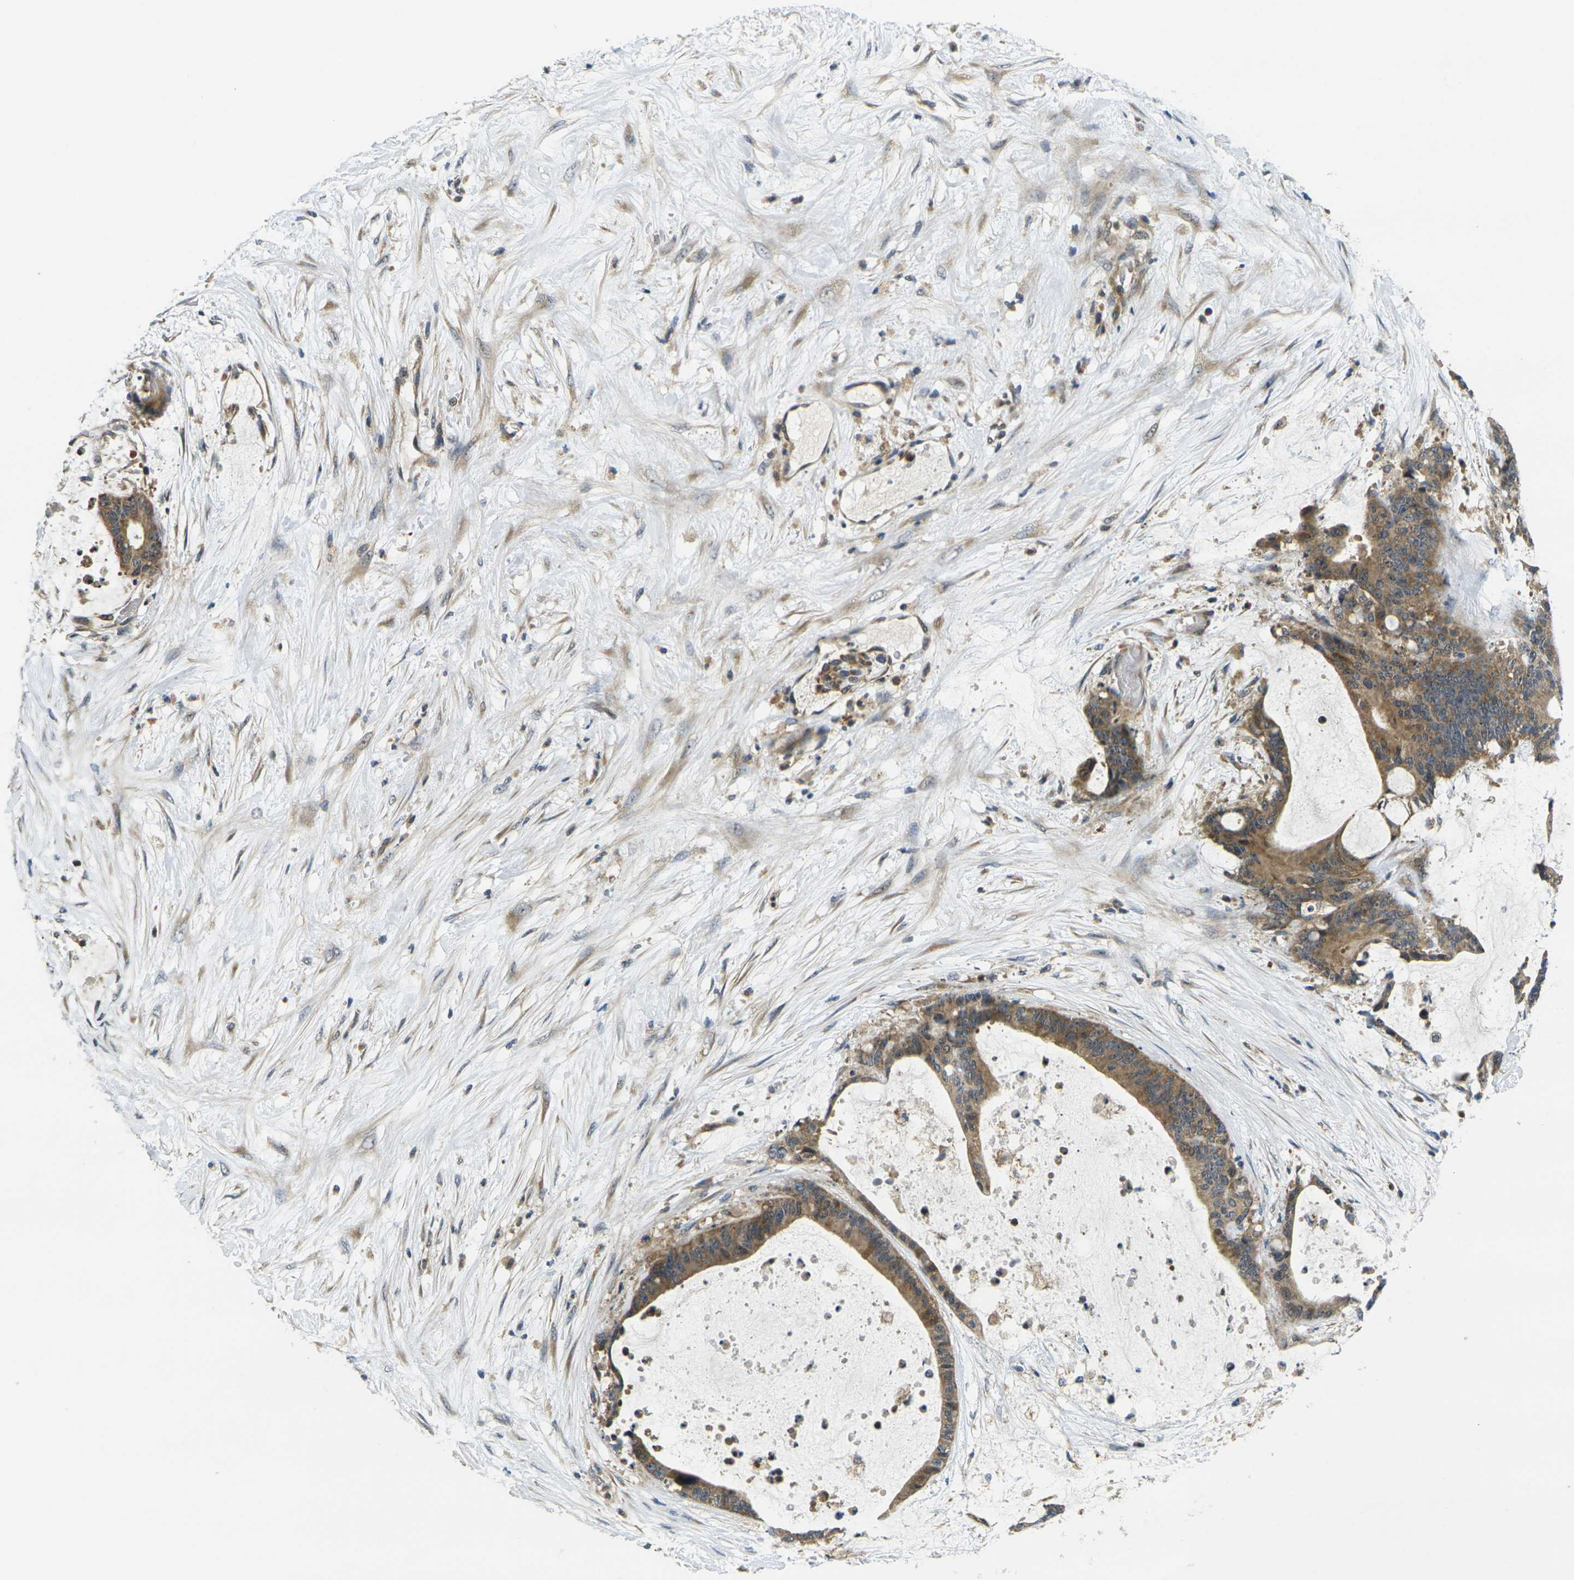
{"staining": {"intensity": "moderate", "quantity": ">75%", "location": "cytoplasmic/membranous"}, "tissue": "liver cancer", "cell_type": "Tumor cells", "image_type": "cancer", "snomed": [{"axis": "morphology", "description": "Cholangiocarcinoma"}, {"axis": "topography", "description": "Liver"}], "caption": "This histopathology image demonstrates immunohistochemistry staining of liver cancer (cholangiocarcinoma), with medium moderate cytoplasmic/membranous staining in approximately >75% of tumor cells.", "gene": "MINAR2", "patient": {"sex": "female", "age": 73}}